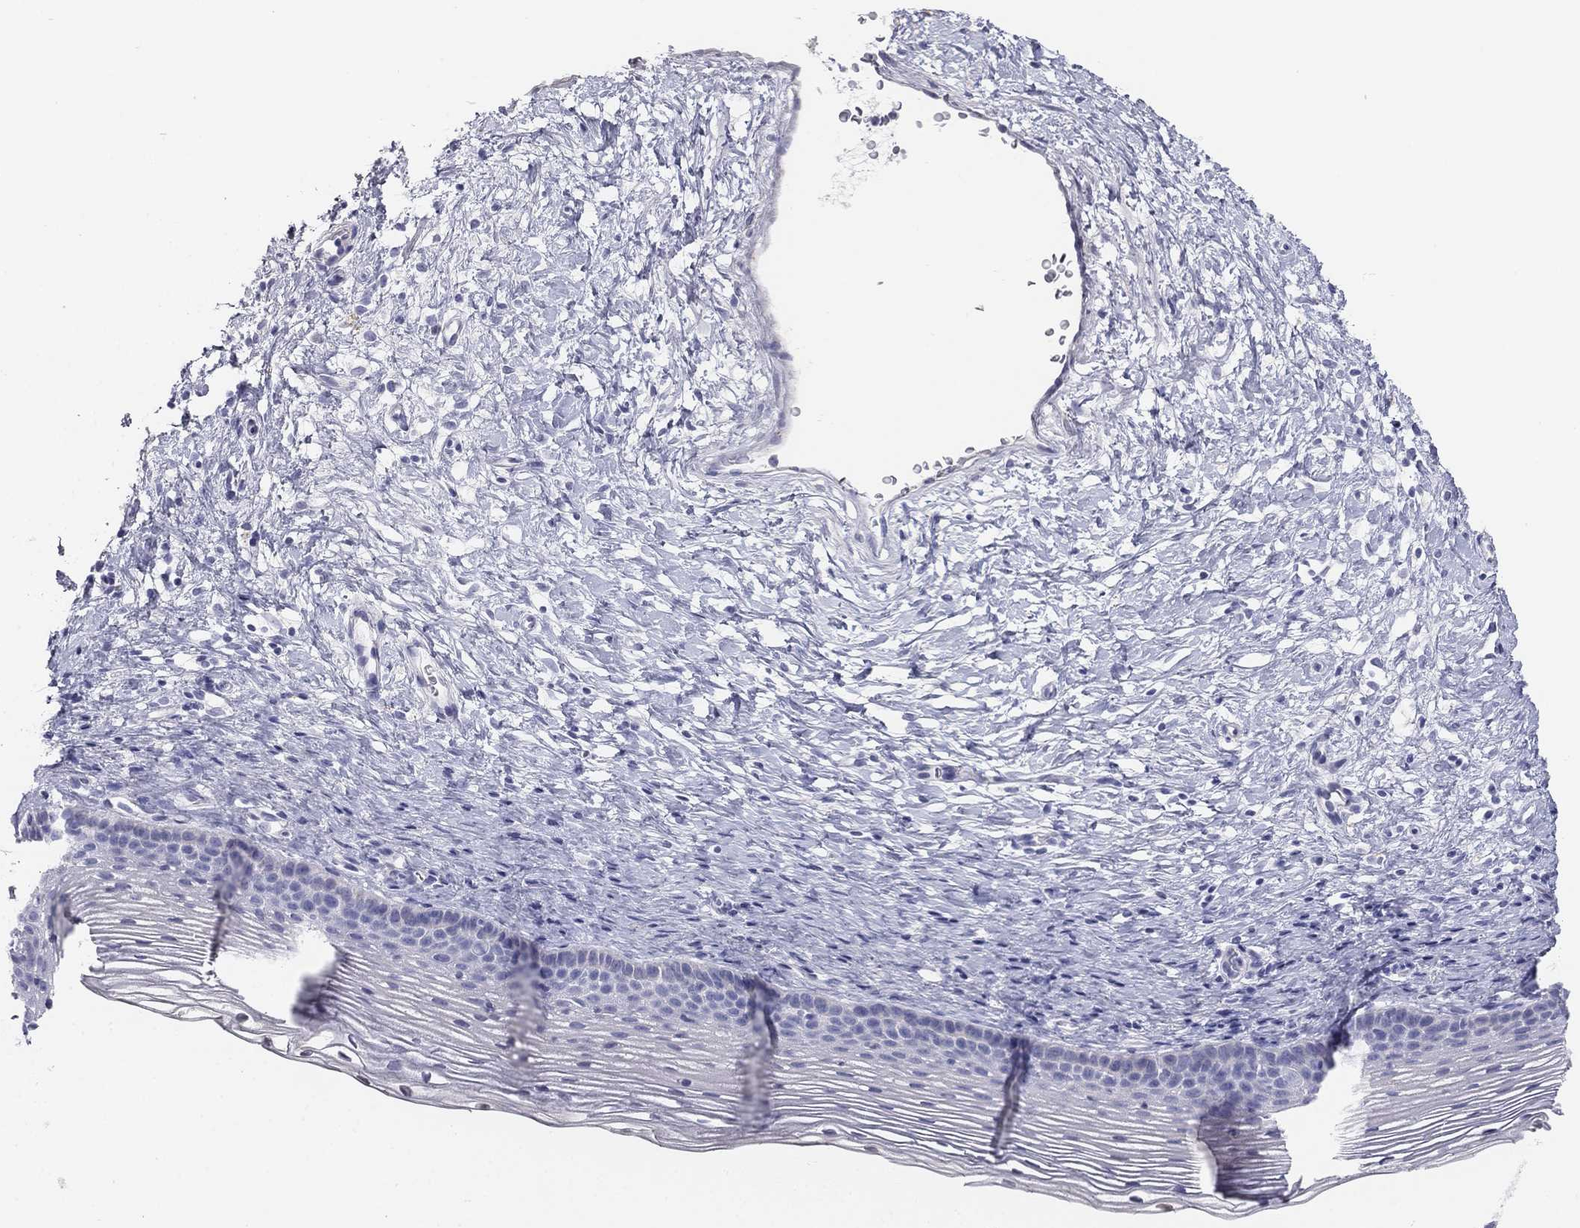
{"staining": {"intensity": "negative", "quantity": "none", "location": "none"}, "tissue": "cervix", "cell_type": "Glandular cells", "image_type": "normal", "snomed": [{"axis": "morphology", "description": "Normal tissue, NOS"}, {"axis": "topography", "description": "Cervix"}], "caption": "High power microscopy histopathology image of an IHC histopathology image of normal cervix, revealing no significant positivity in glandular cells. The staining is performed using DAB brown chromogen with nuclei counter-stained in using hematoxylin.", "gene": "ALOXE3", "patient": {"sex": "female", "age": 39}}